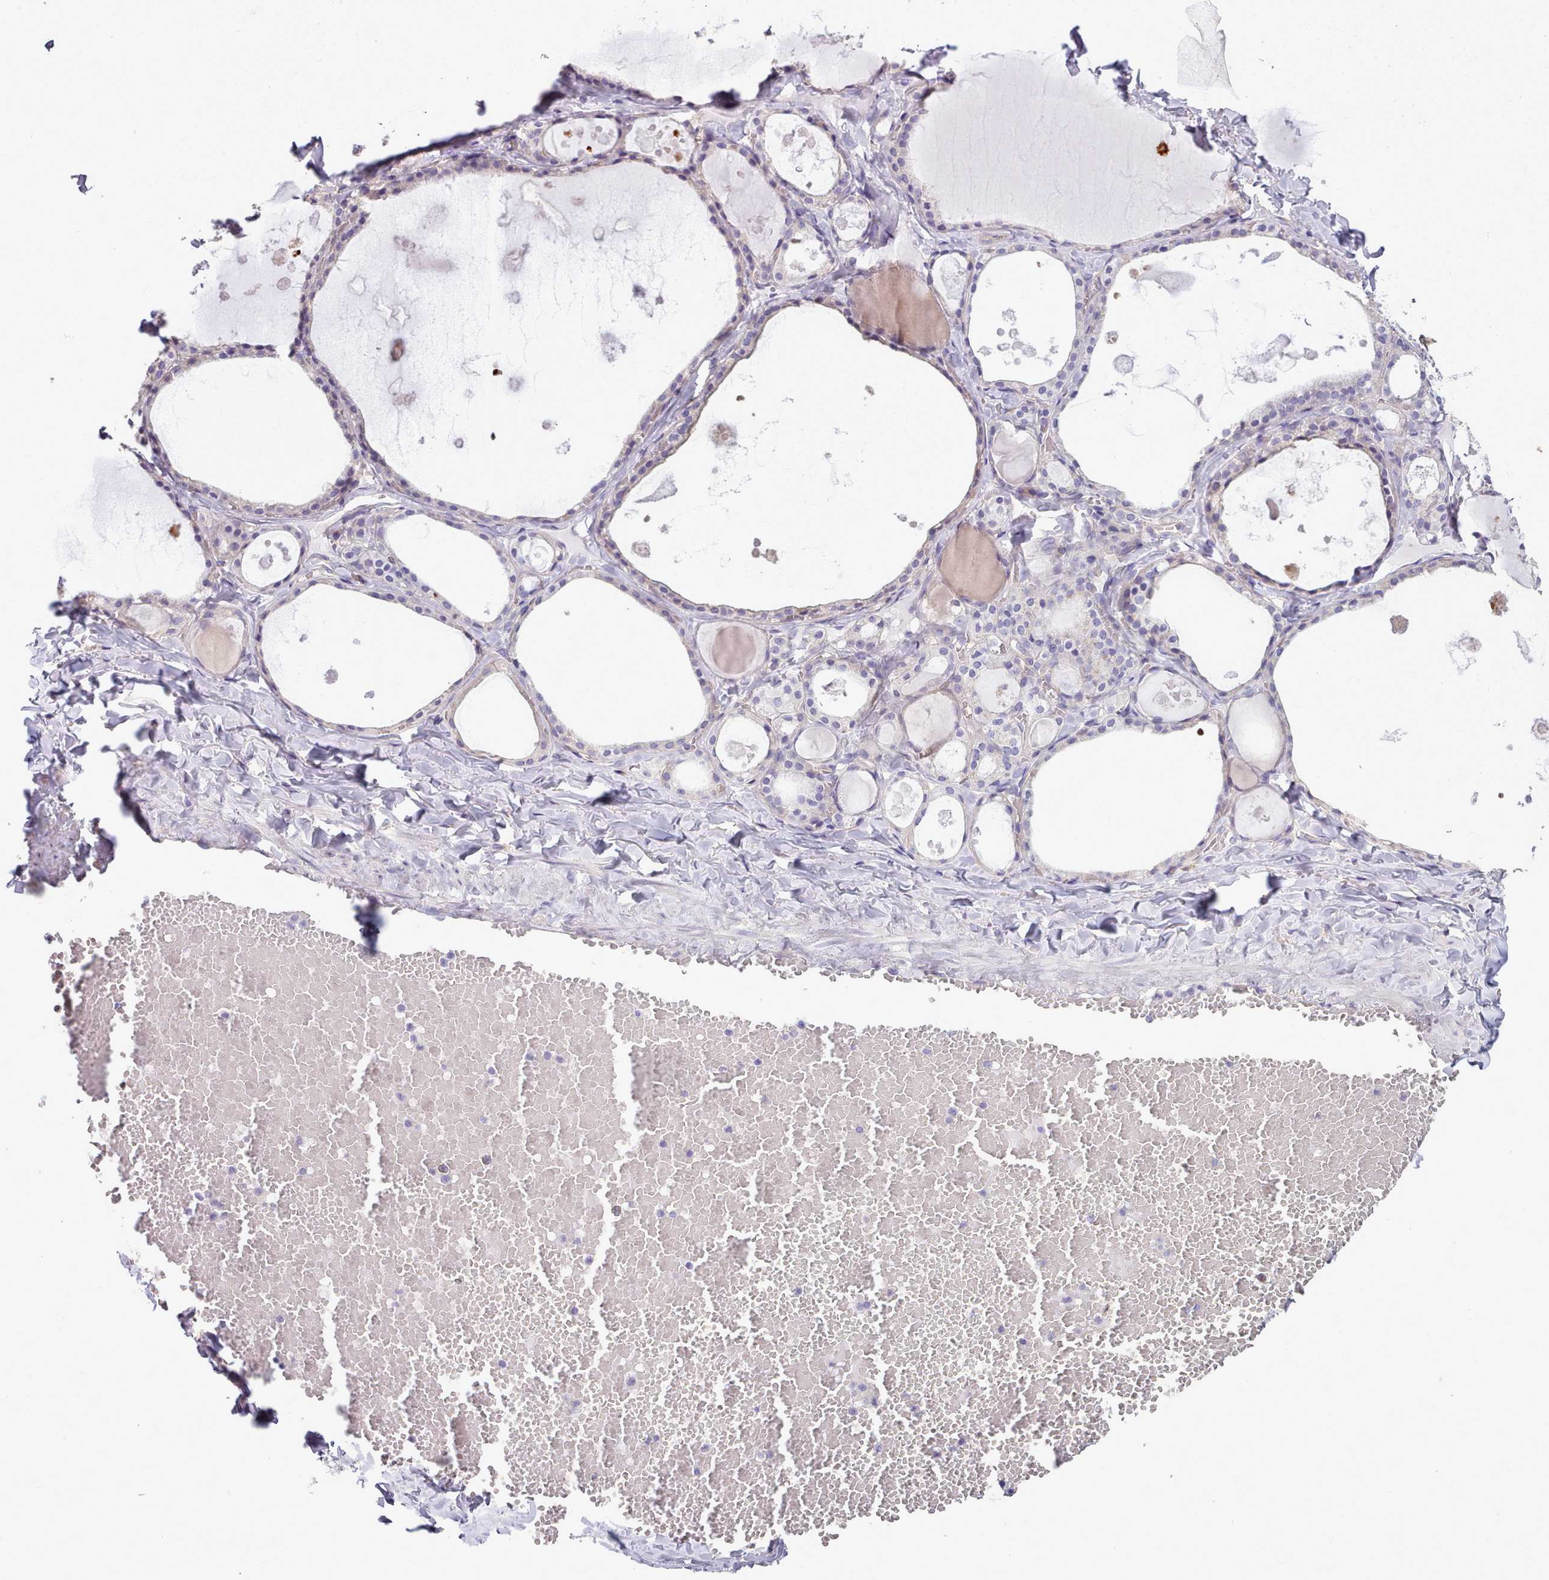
{"staining": {"intensity": "weak", "quantity": "<25%", "location": "cytoplasmic/membranous"}, "tissue": "thyroid gland", "cell_type": "Glandular cells", "image_type": "normal", "snomed": [{"axis": "morphology", "description": "Normal tissue, NOS"}, {"axis": "topography", "description": "Thyroid gland"}], "caption": "The photomicrograph exhibits no staining of glandular cells in unremarkable thyroid gland.", "gene": "DPF1", "patient": {"sex": "male", "age": 56}}